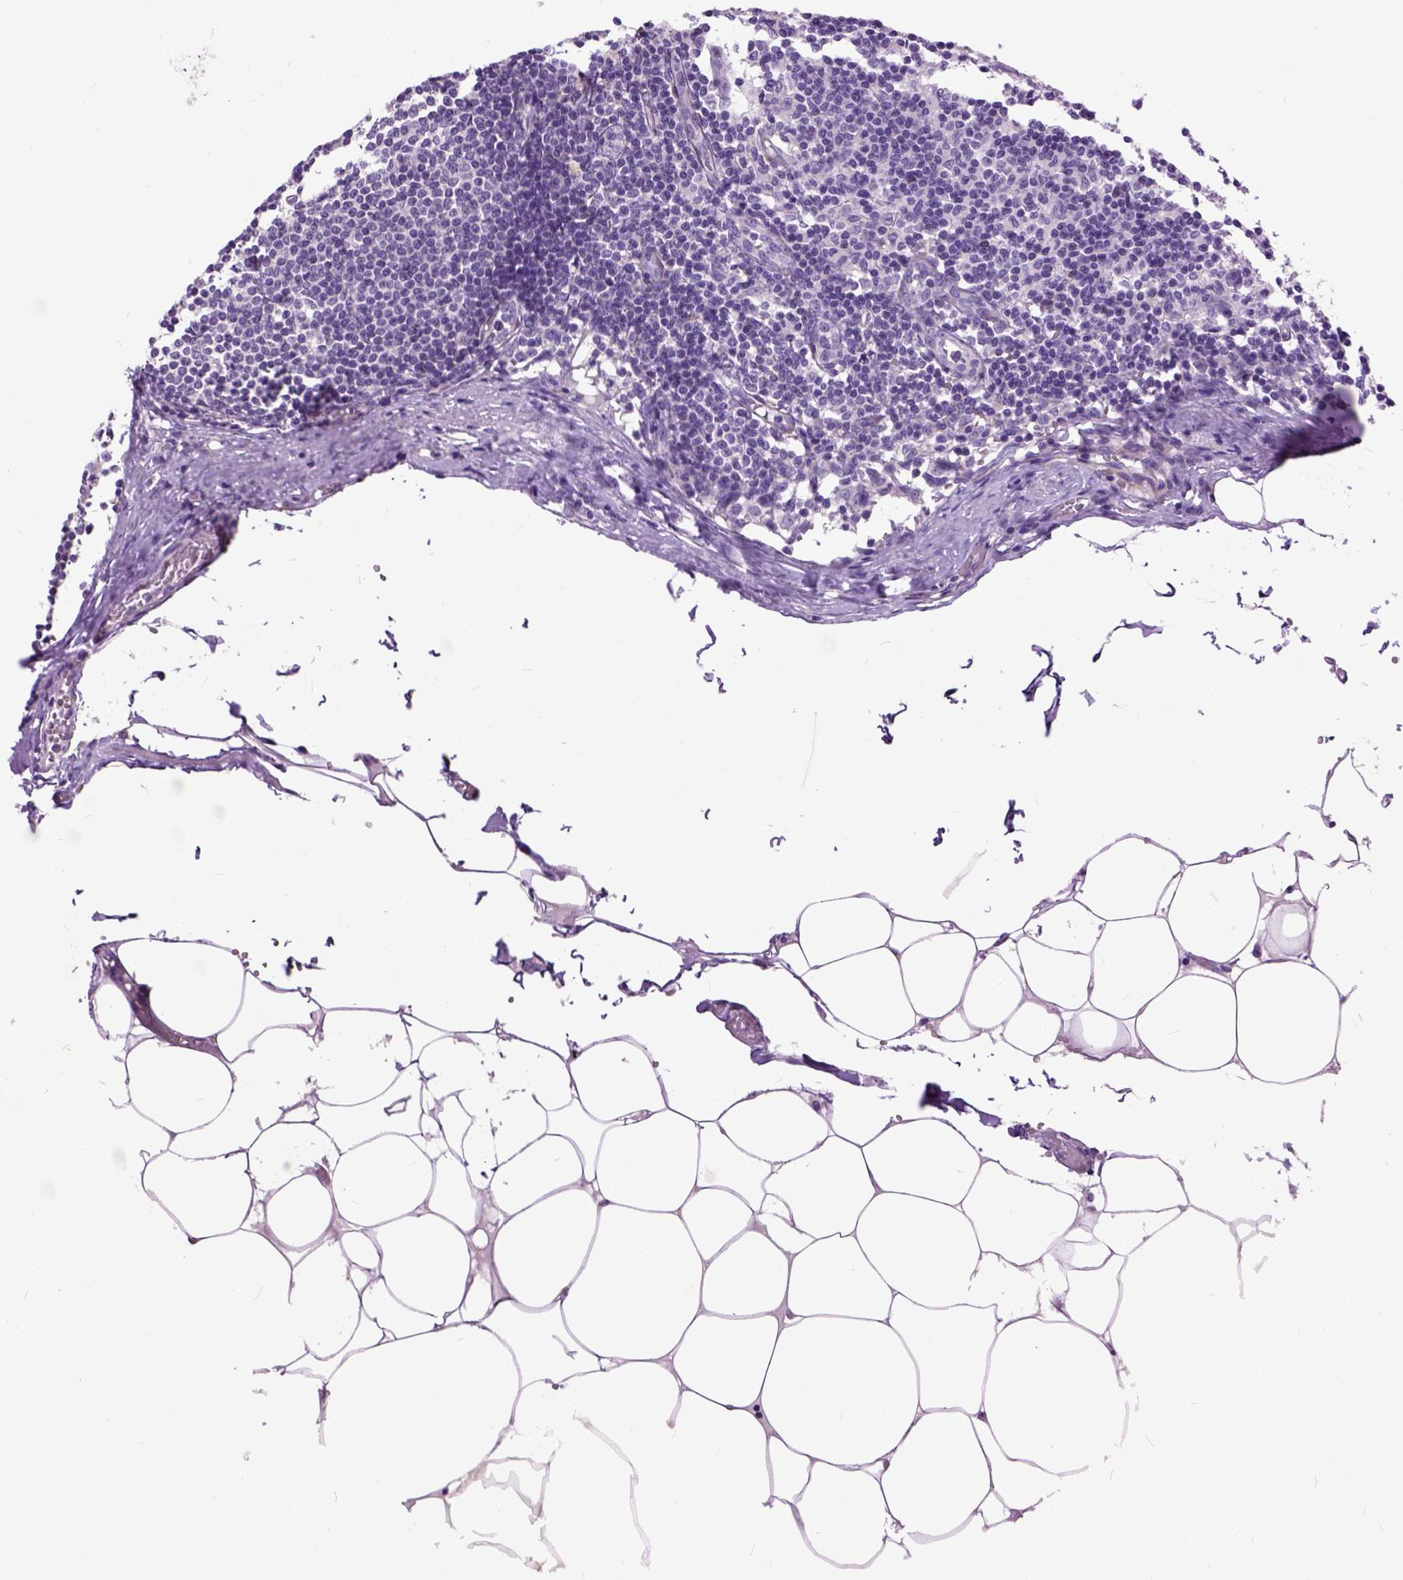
{"staining": {"intensity": "negative", "quantity": "none", "location": "none"}, "tissue": "lymph node", "cell_type": "Germinal center cells", "image_type": "normal", "snomed": [{"axis": "morphology", "description": "Normal tissue, NOS"}, {"axis": "topography", "description": "Lymph node"}], "caption": "The histopathology image shows no significant positivity in germinal center cells of lymph node.", "gene": "MAPT", "patient": {"sex": "female", "age": 69}}